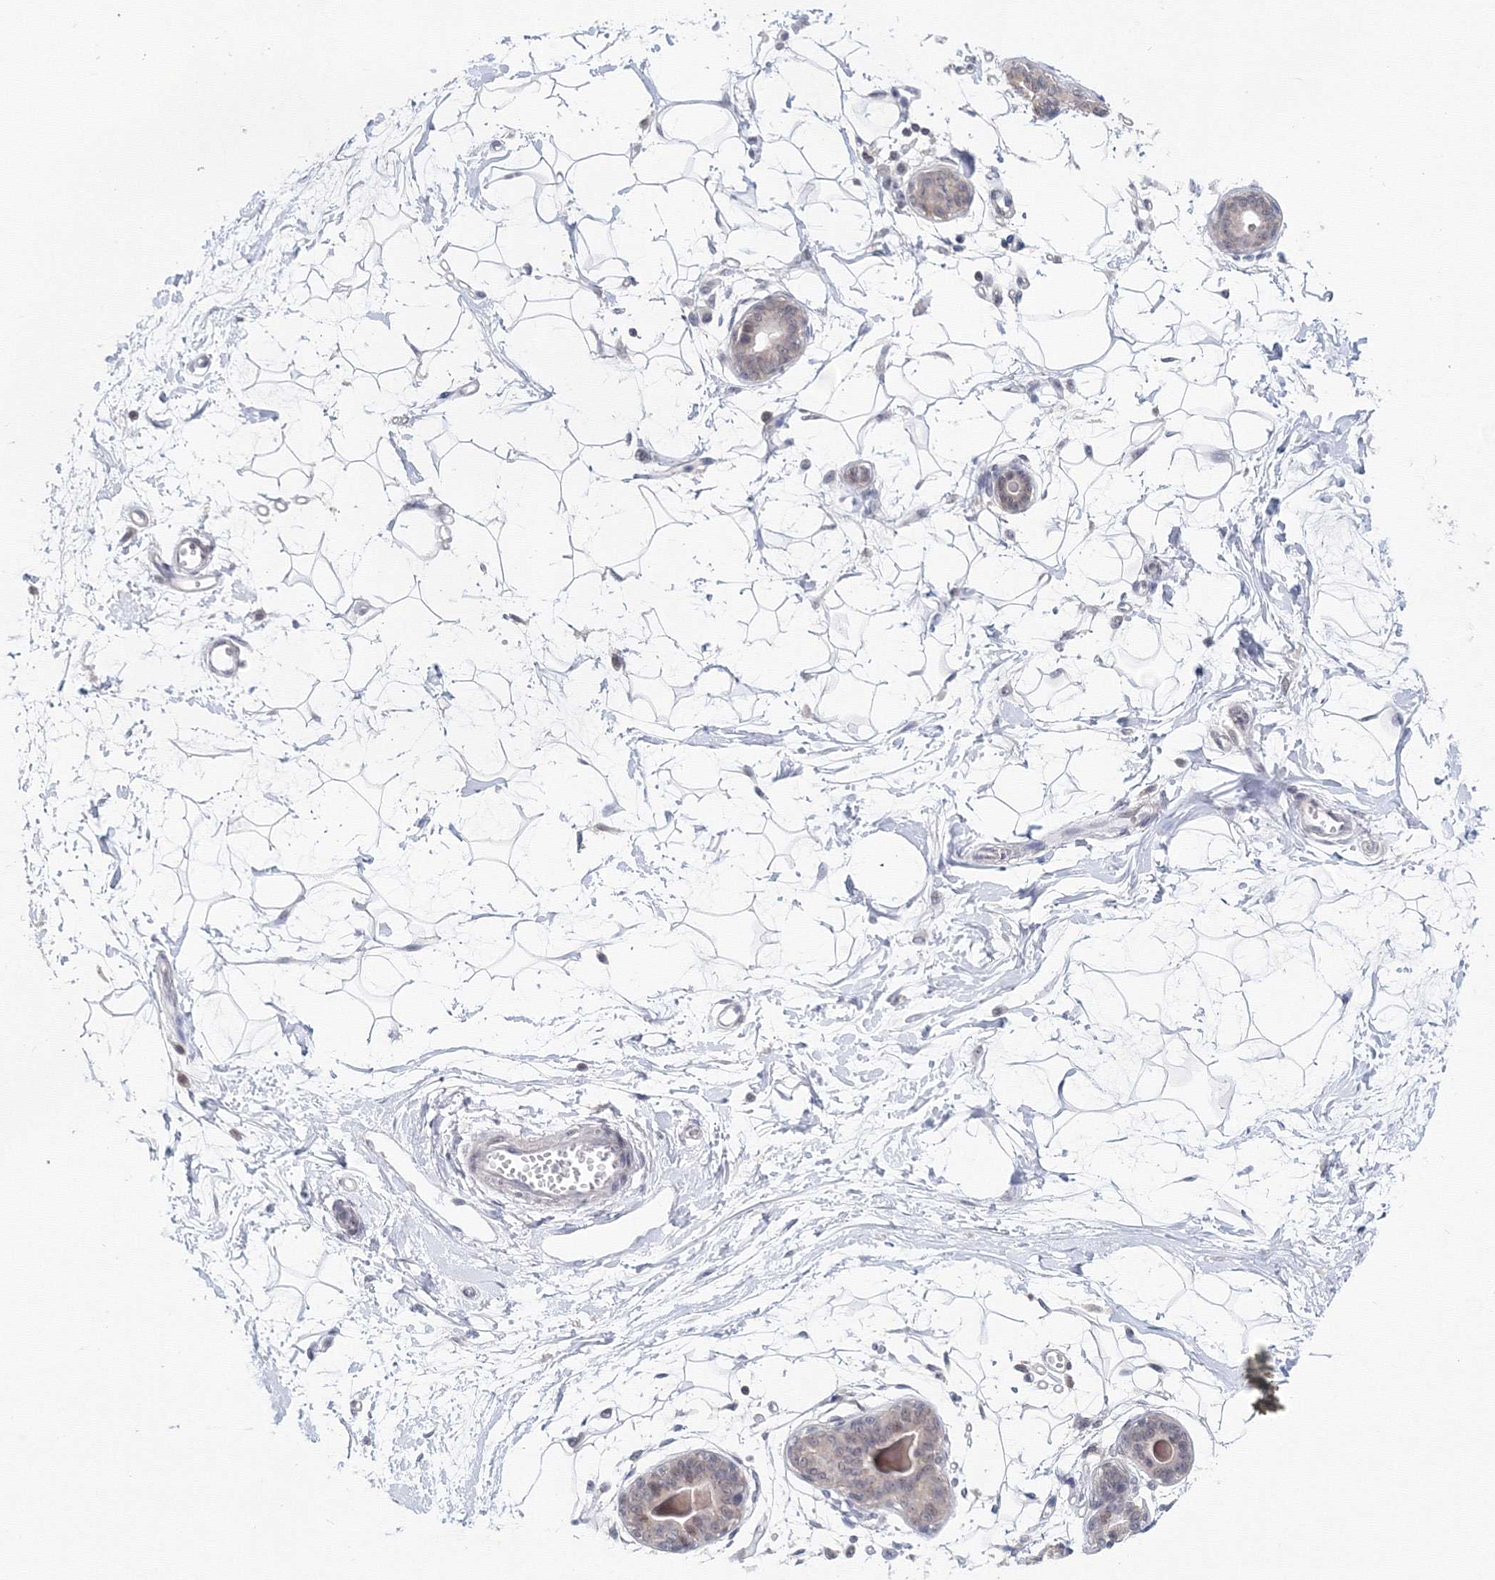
{"staining": {"intensity": "negative", "quantity": "none", "location": "none"}, "tissue": "breast", "cell_type": "Adipocytes", "image_type": "normal", "snomed": [{"axis": "morphology", "description": "Normal tissue, NOS"}, {"axis": "topography", "description": "Breast"}], "caption": "There is no significant expression in adipocytes of breast. The staining is performed using DAB (3,3'-diaminobenzidine) brown chromogen with nuclei counter-stained in using hematoxylin.", "gene": "SLC7A7", "patient": {"sex": "female", "age": 45}}